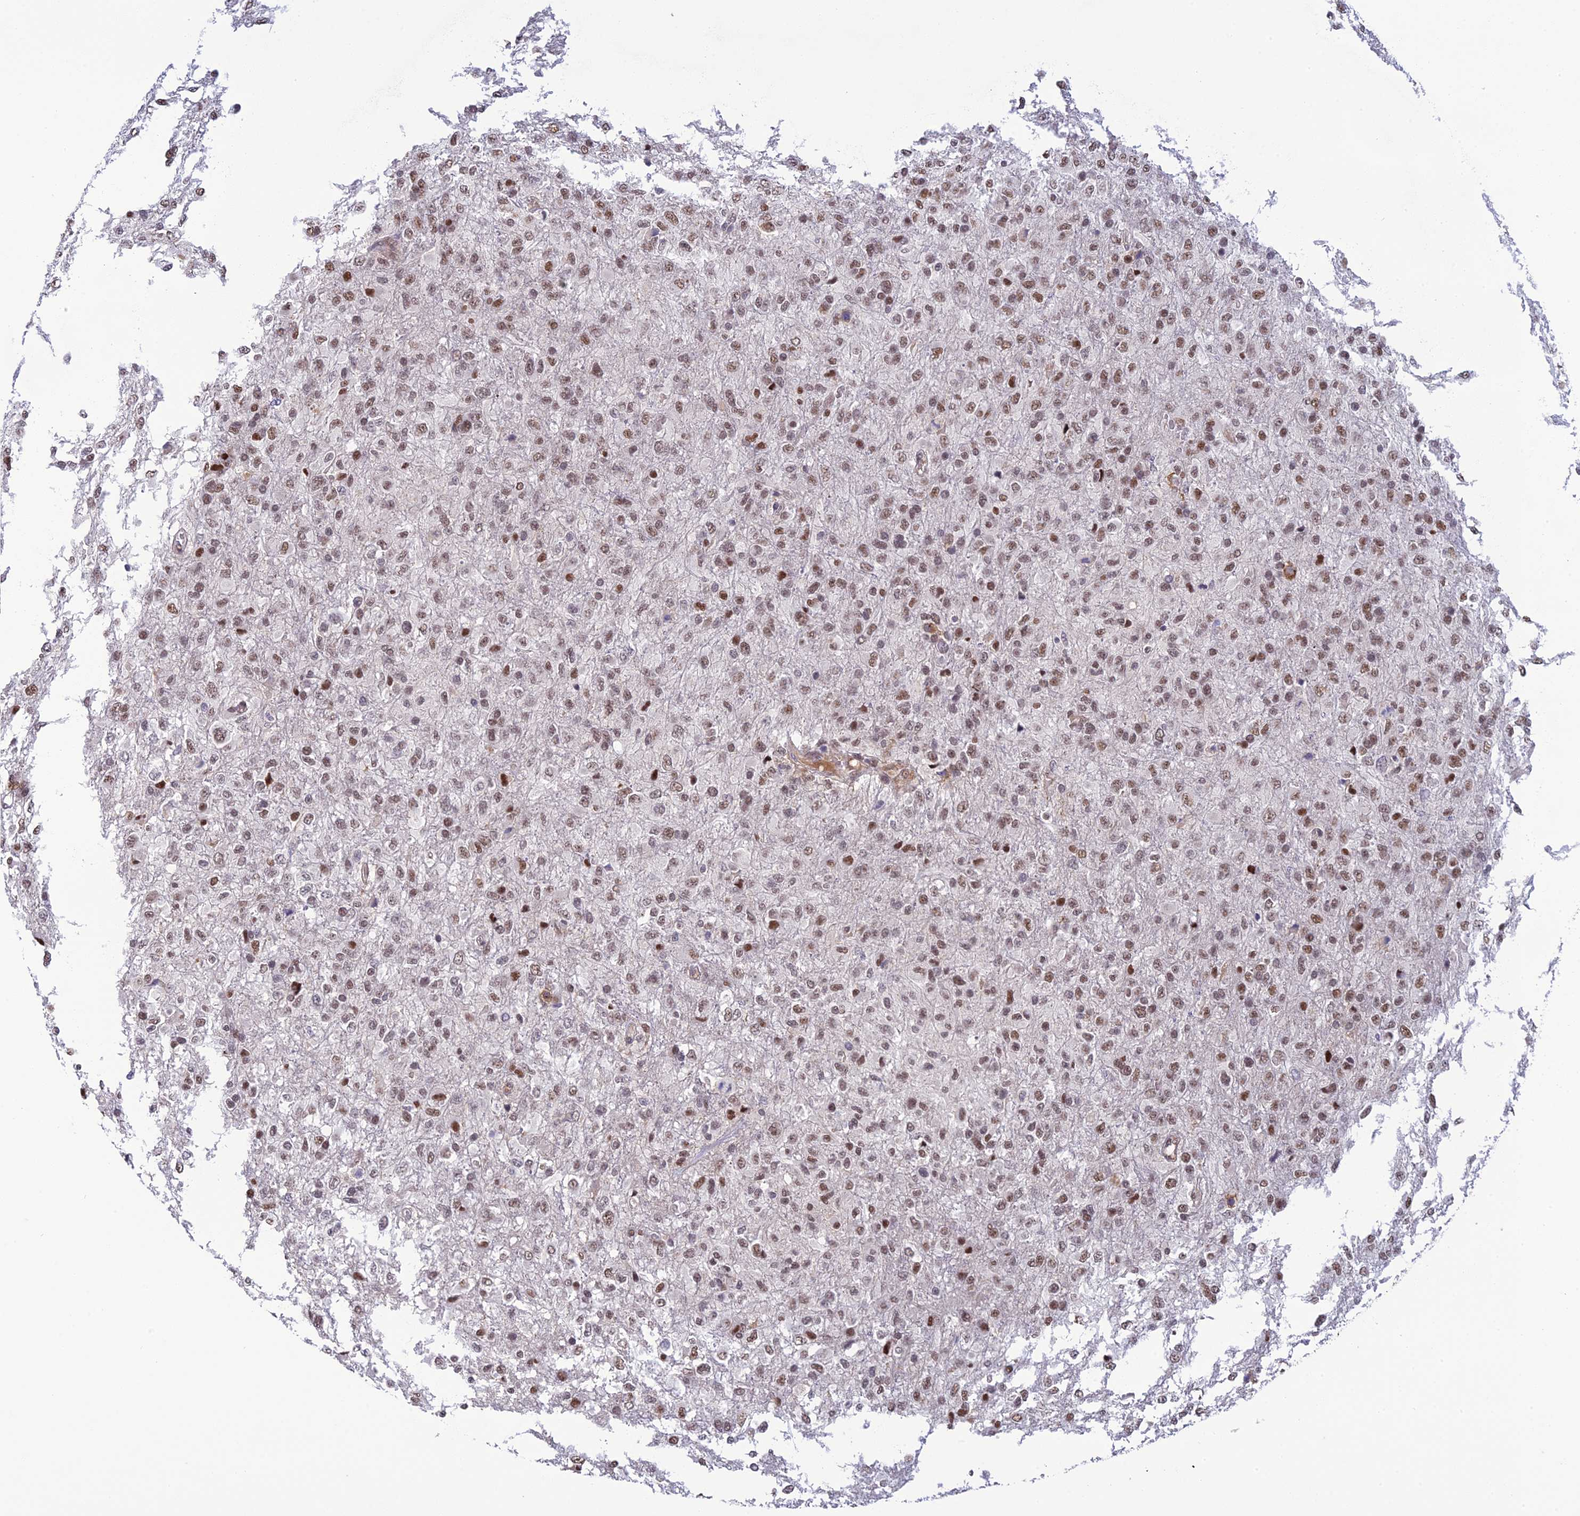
{"staining": {"intensity": "moderate", "quantity": ">75%", "location": "nuclear"}, "tissue": "glioma", "cell_type": "Tumor cells", "image_type": "cancer", "snomed": [{"axis": "morphology", "description": "Glioma, malignant, High grade"}, {"axis": "topography", "description": "Brain"}], "caption": "Immunohistochemical staining of human malignant high-grade glioma exhibits medium levels of moderate nuclear expression in about >75% of tumor cells.", "gene": "RANBP3", "patient": {"sex": "female", "age": 74}}